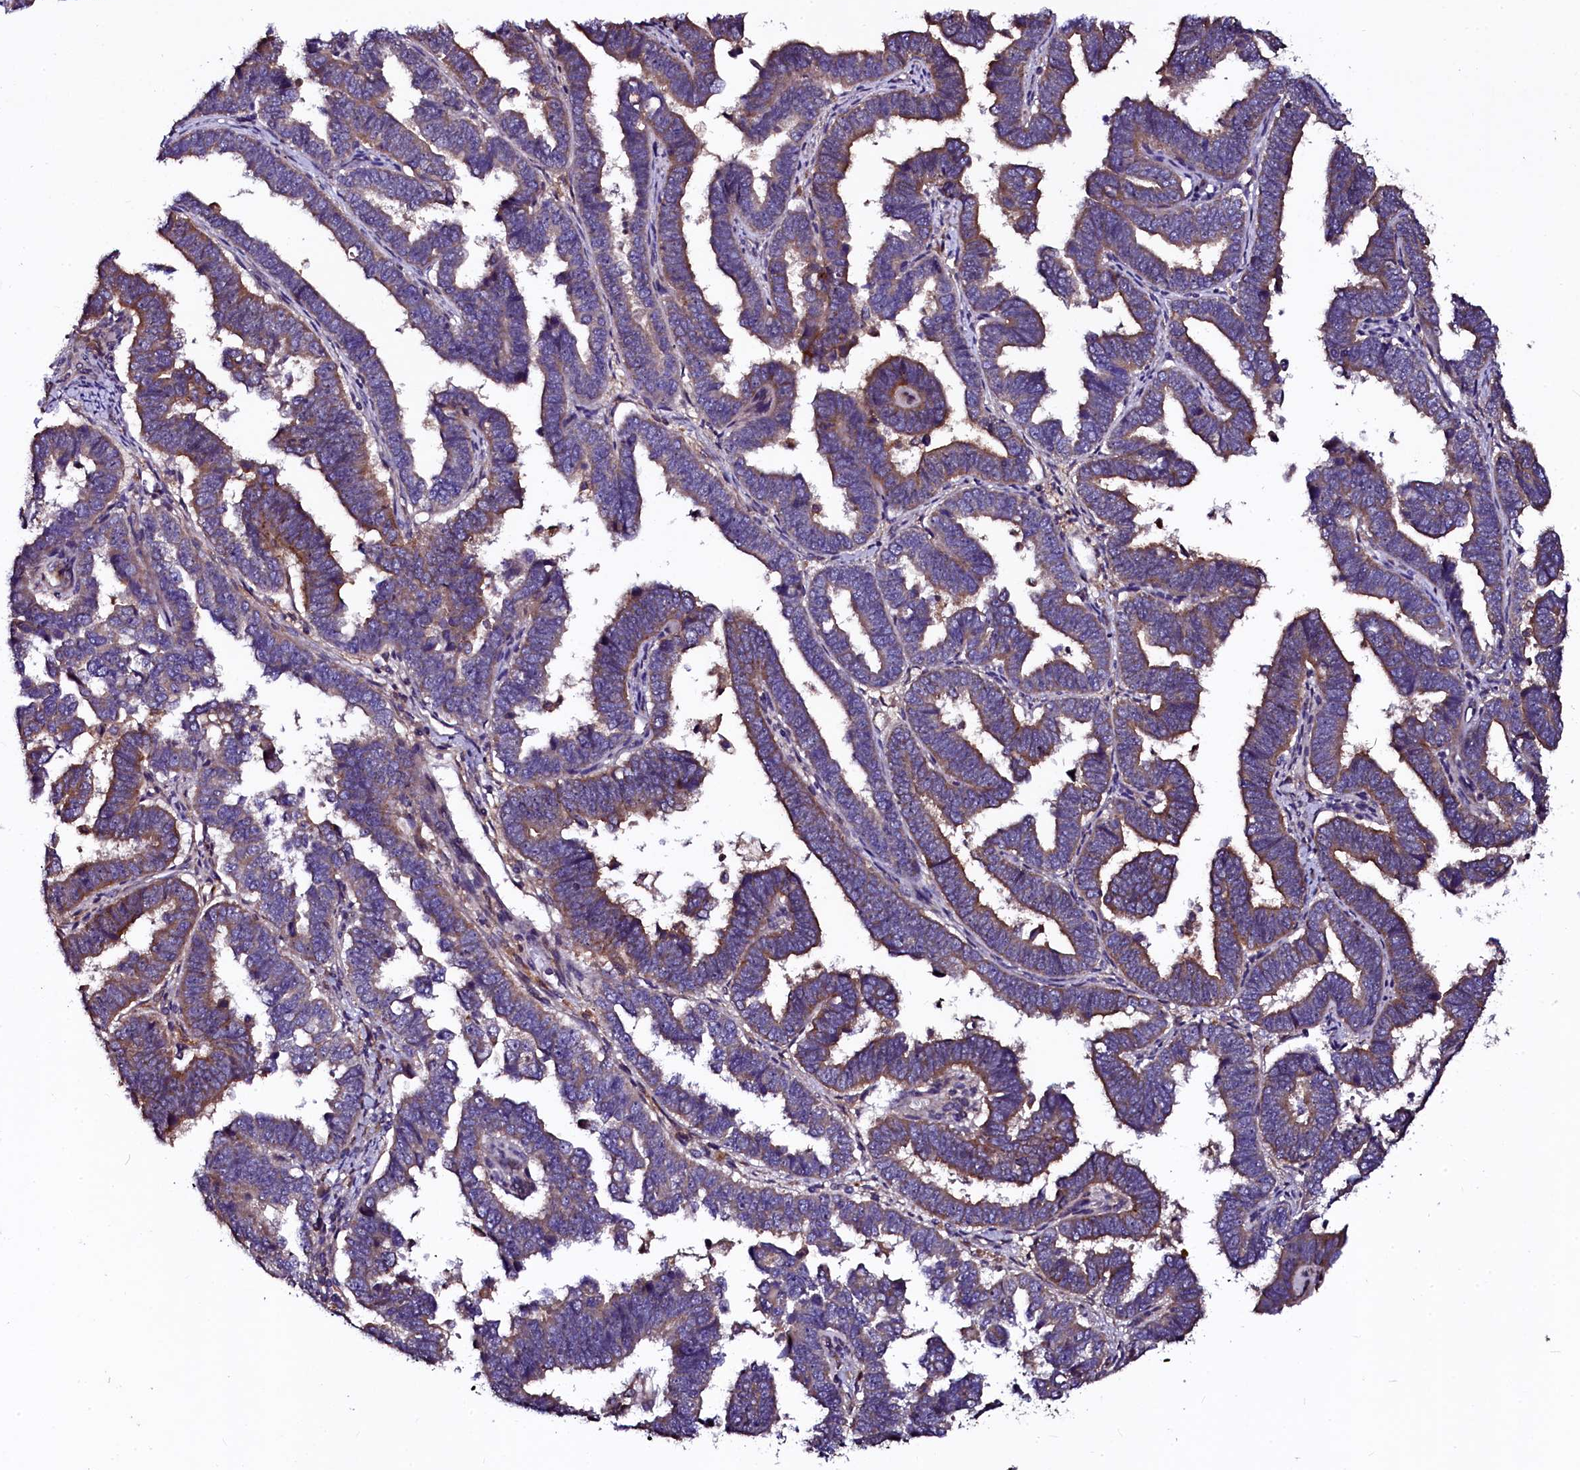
{"staining": {"intensity": "moderate", "quantity": "25%-75%", "location": "cytoplasmic/membranous"}, "tissue": "endometrial cancer", "cell_type": "Tumor cells", "image_type": "cancer", "snomed": [{"axis": "morphology", "description": "Adenocarcinoma, NOS"}, {"axis": "topography", "description": "Endometrium"}], "caption": "Endometrial cancer (adenocarcinoma) was stained to show a protein in brown. There is medium levels of moderate cytoplasmic/membranous staining in approximately 25%-75% of tumor cells.", "gene": "APPL2", "patient": {"sex": "female", "age": 75}}